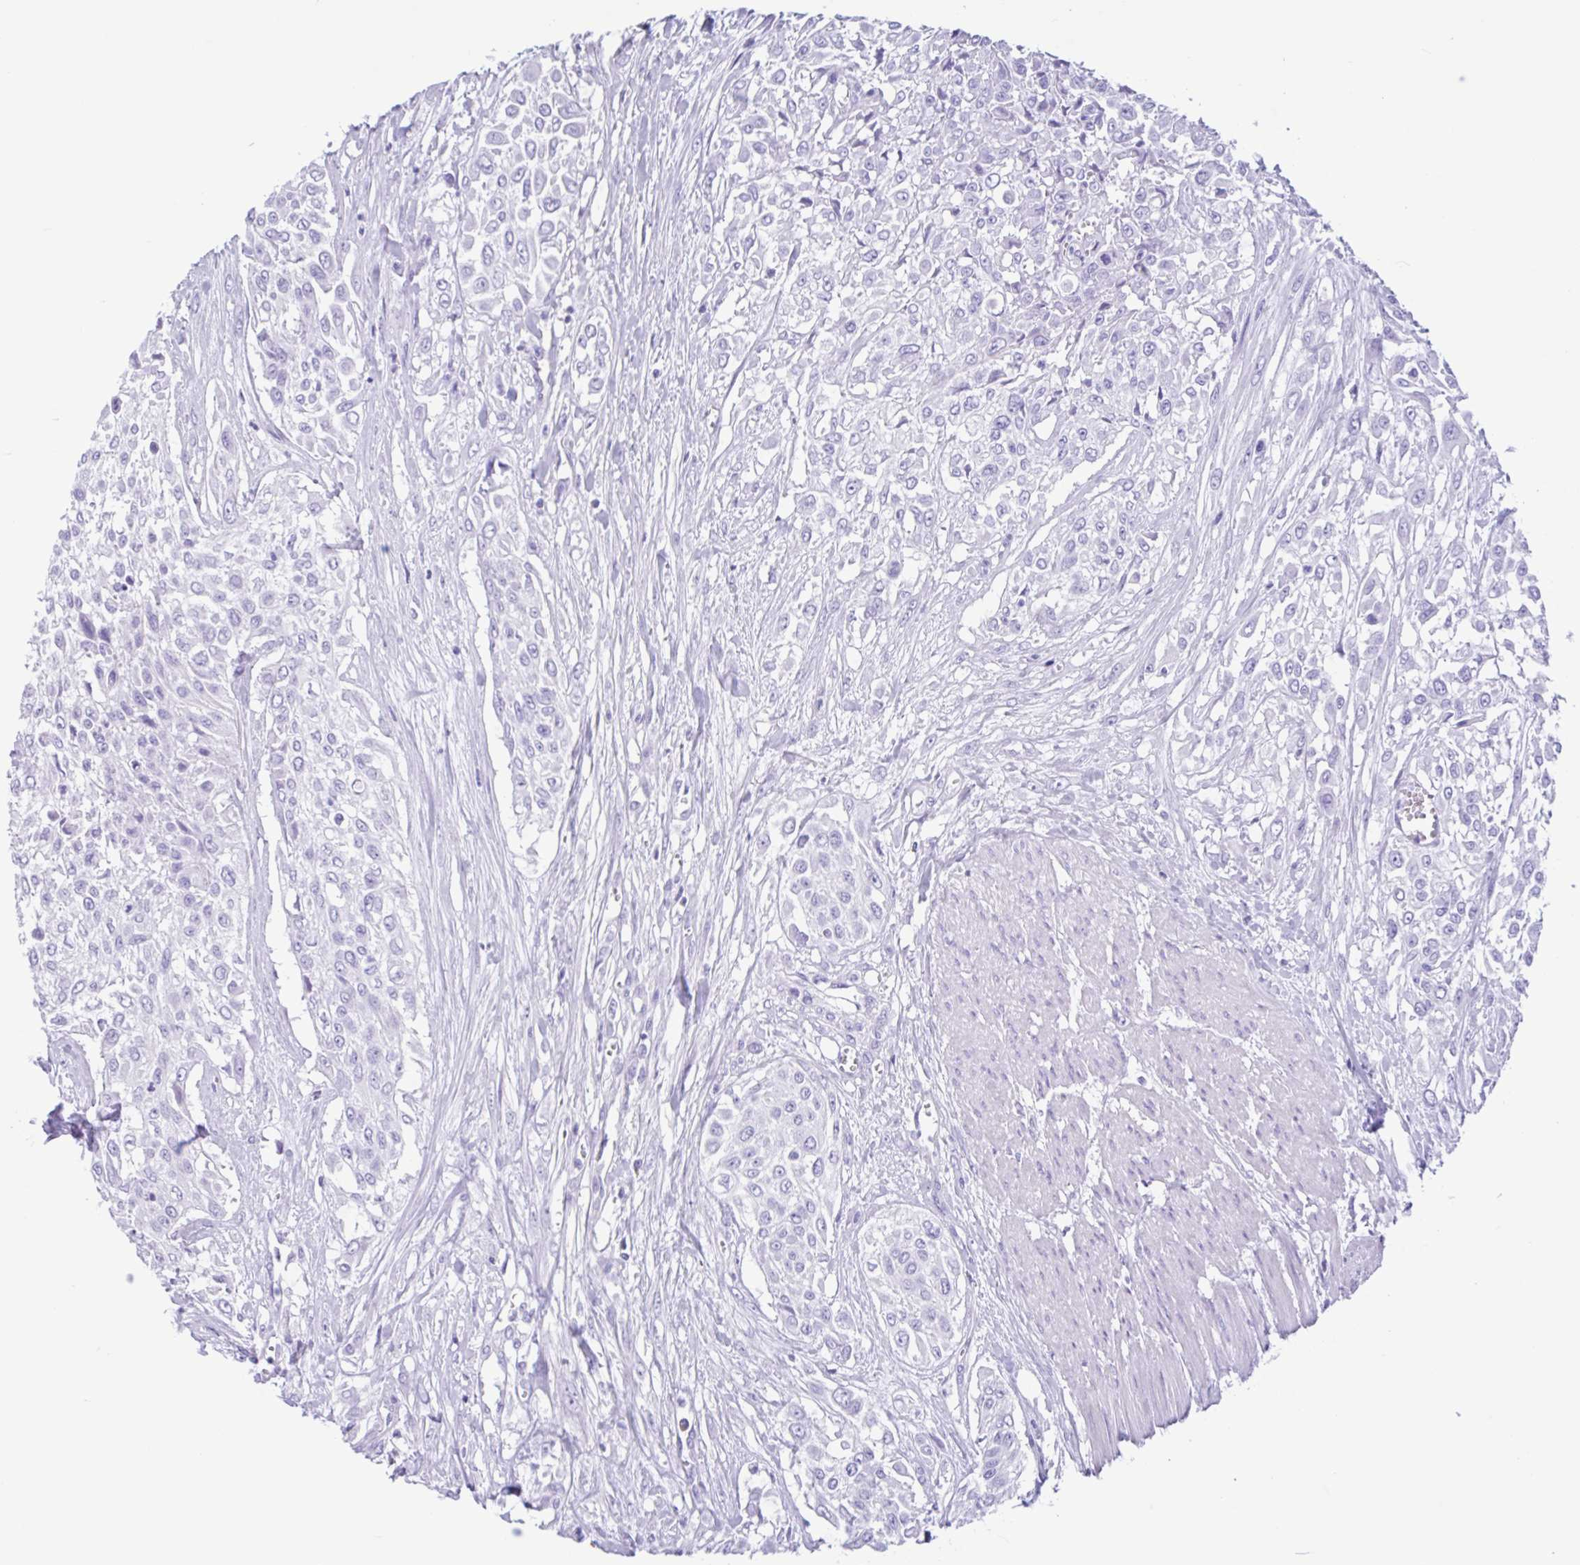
{"staining": {"intensity": "negative", "quantity": "none", "location": "none"}, "tissue": "urothelial cancer", "cell_type": "Tumor cells", "image_type": "cancer", "snomed": [{"axis": "morphology", "description": "Urothelial carcinoma, High grade"}, {"axis": "topography", "description": "Urinary bladder"}], "caption": "There is no significant expression in tumor cells of urothelial carcinoma (high-grade).", "gene": "IAPP", "patient": {"sex": "male", "age": 57}}